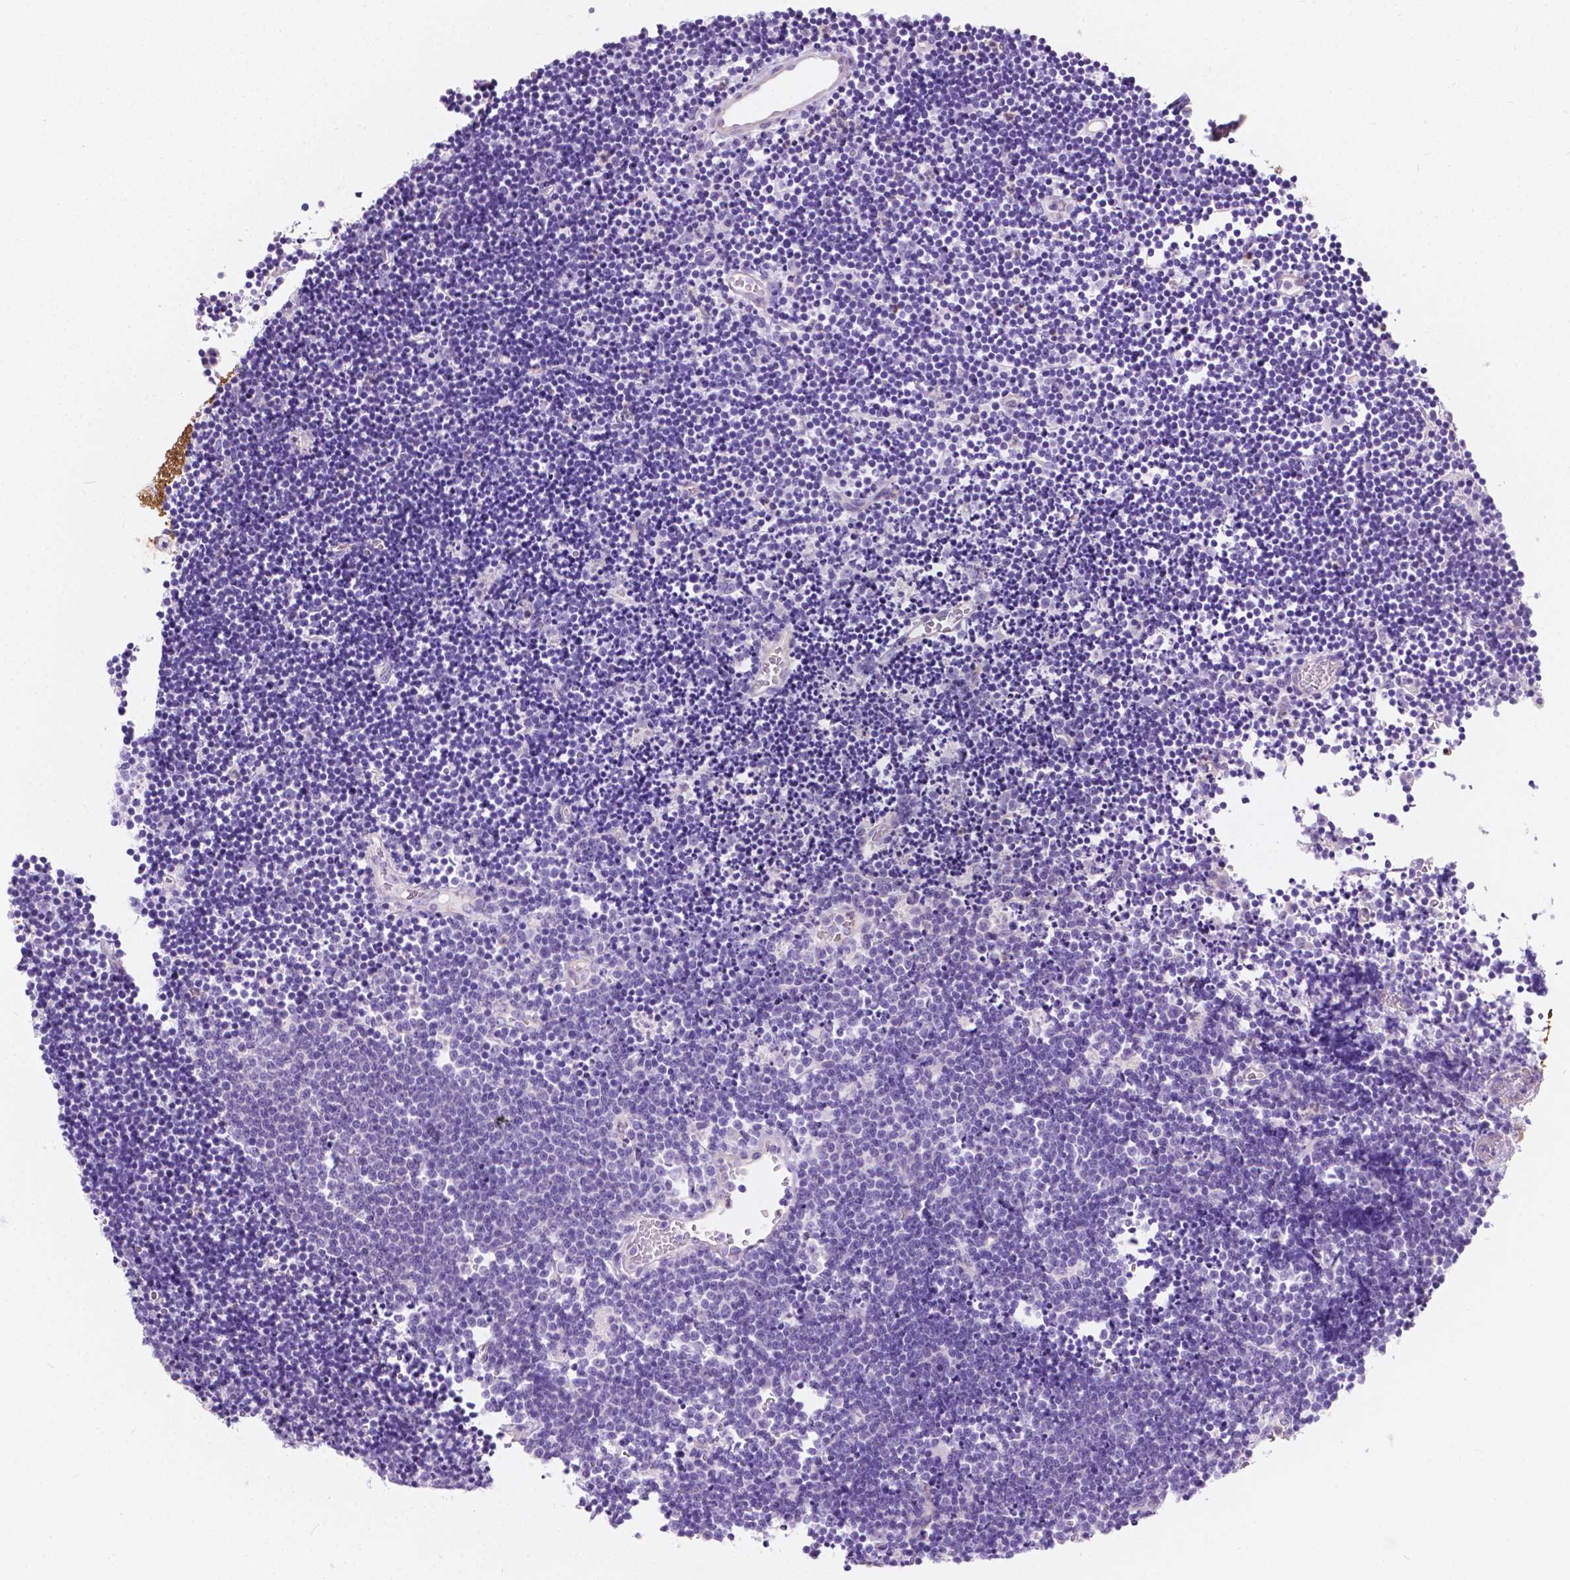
{"staining": {"intensity": "negative", "quantity": "none", "location": "none"}, "tissue": "lymphoma", "cell_type": "Tumor cells", "image_type": "cancer", "snomed": [{"axis": "morphology", "description": "Malignant lymphoma, non-Hodgkin's type, Low grade"}, {"axis": "topography", "description": "Brain"}], "caption": "Immunohistochemistry (IHC) micrograph of human lymphoma stained for a protein (brown), which demonstrates no expression in tumor cells.", "gene": "GNAO1", "patient": {"sex": "female", "age": 66}}